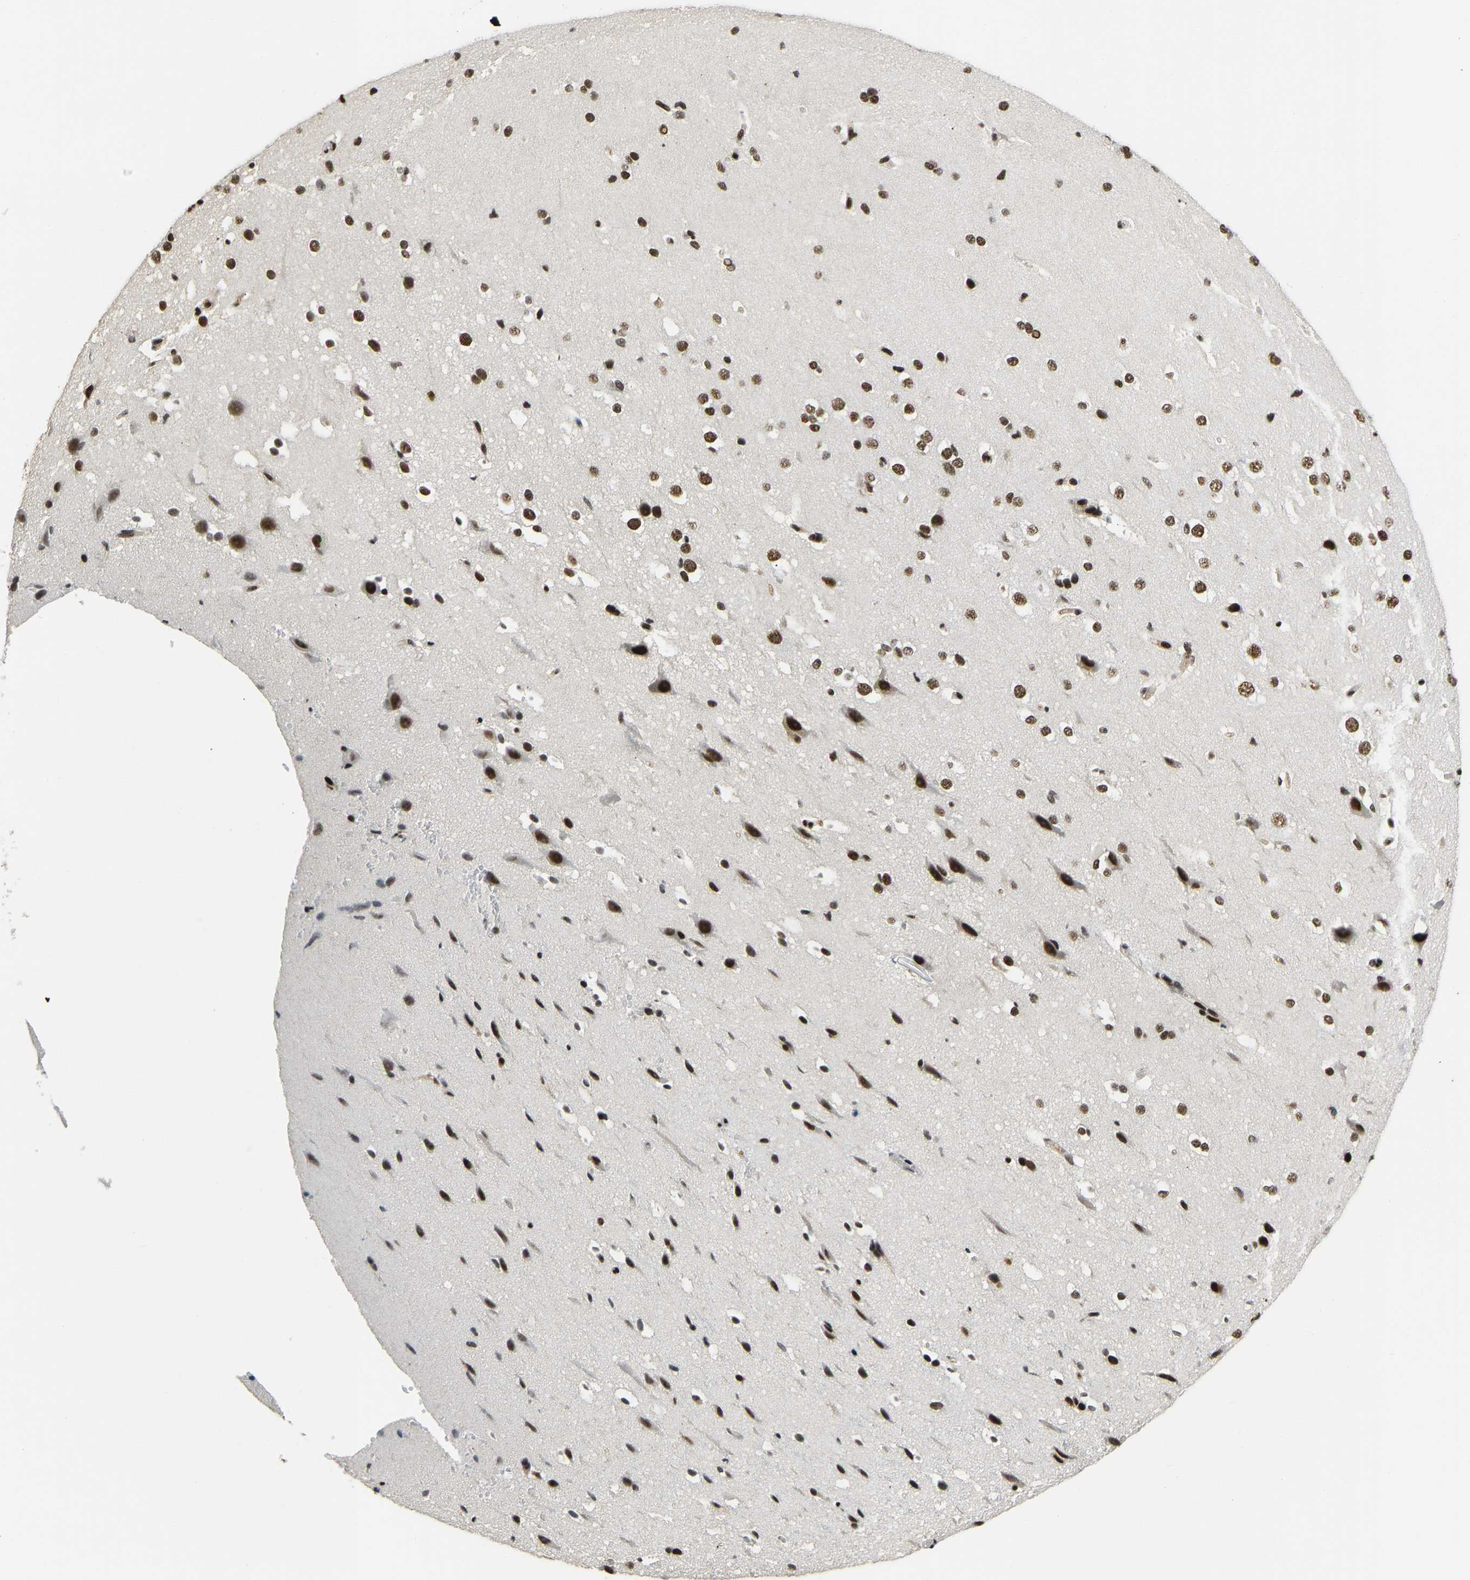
{"staining": {"intensity": "strong", "quantity": ">75%", "location": "nuclear"}, "tissue": "cerebral cortex", "cell_type": "Endothelial cells", "image_type": "normal", "snomed": [{"axis": "morphology", "description": "Normal tissue, NOS"}, {"axis": "morphology", "description": "Developmental malformation"}, {"axis": "topography", "description": "Cerebral cortex"}], "caption": "A high amount of strong nuclear positivity is identified in approximately >75% of endothelial cells in unremarkable cerebral cortex.", "gene": "FOXK1", "patient": {"sex": "female", "age": 30}}